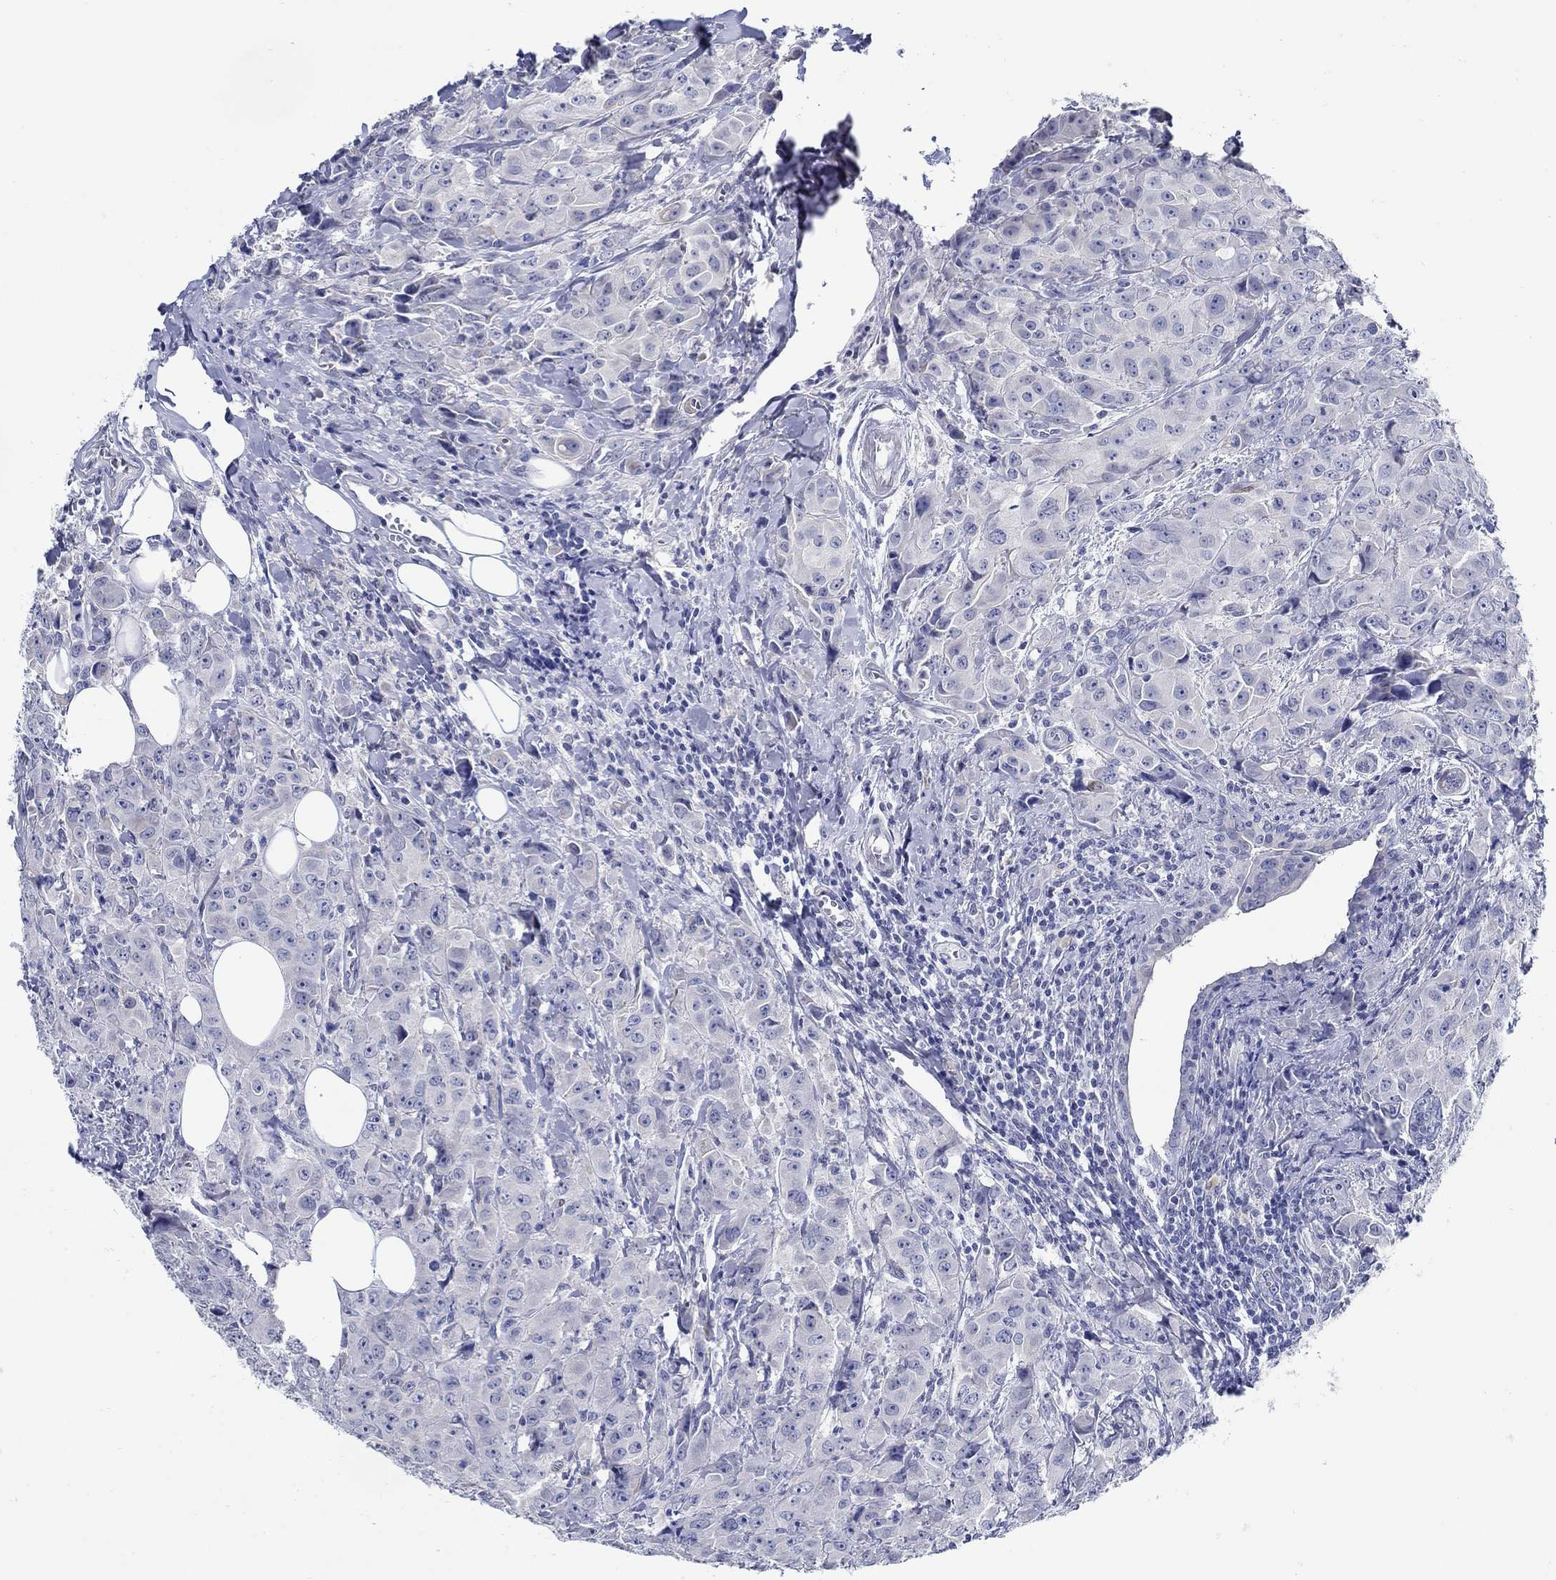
{"staining": {"intensity": "negative", "quantity": "none", "location": "none"}, "tissue": "breast cancer", "cell_type": "Tumor cells", "image_type": "cancer", "snomed": [{"axis": "morphology", "description": "Duct carcinoma"}, {"axis": "topography", "description": "Breast"}], "caption": "Tumor cells are negative for brown protein staining in breast cancer (infiltrating ductal carcinoma).", "gene": "MC2R", "patient": {"sex": "female", "age": 43}}